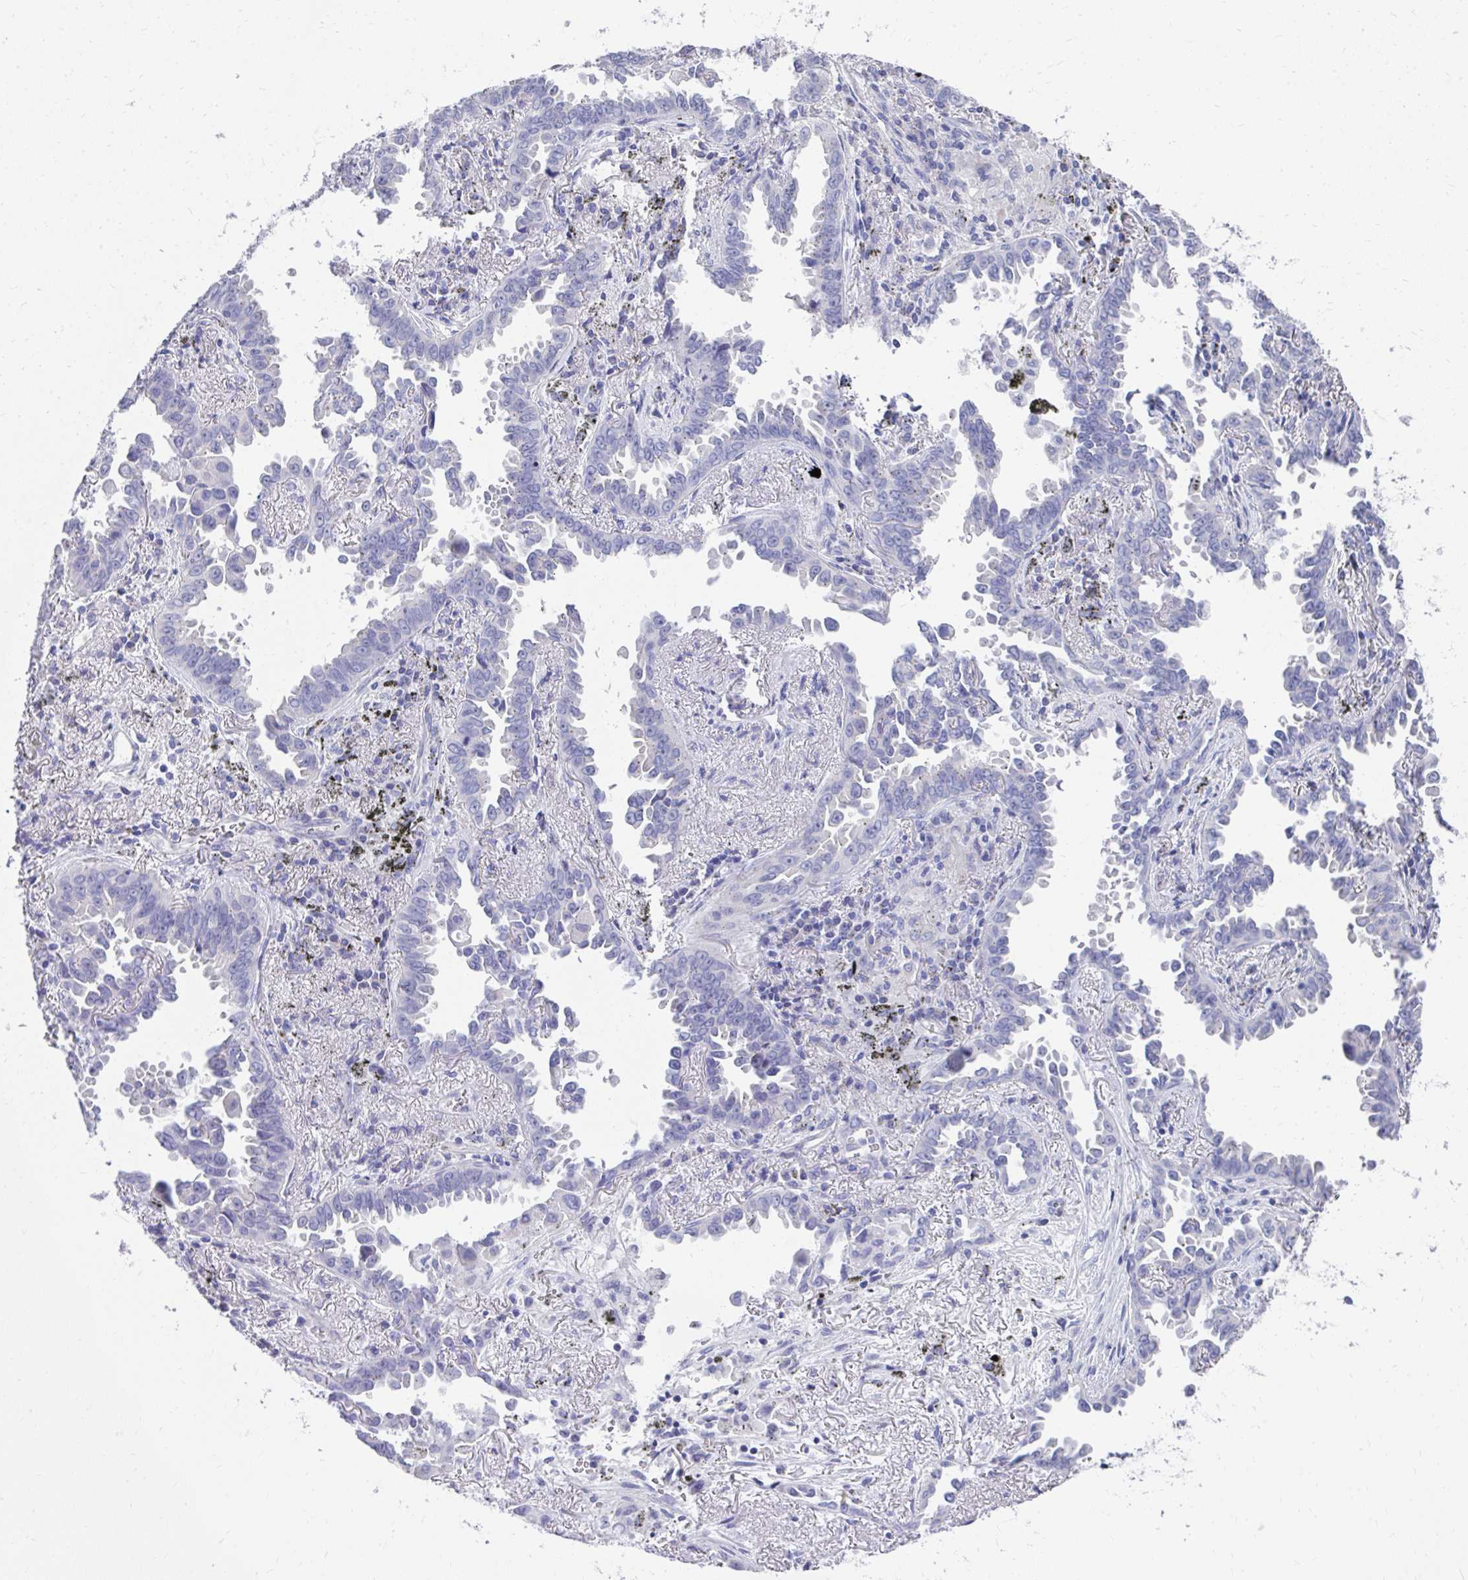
{"staining": {"intensity": "negative", "quantity": "none", "location": "none"}, "tissue": "lung cancer", "cell_type": "Tumor cells", "image_type": "cancer", "snomed": [{"axis": "morphology", "description": "Adenocarcinoma, NOS"}, {"axis": "topography", "description": "Lung"}], "caption": "Tumor cells are negative for brown protein staining in lung cancer (adenocarcinoma).", "gene": "TMPRSS2", "patient": {"sex": "male", "age": 68}}